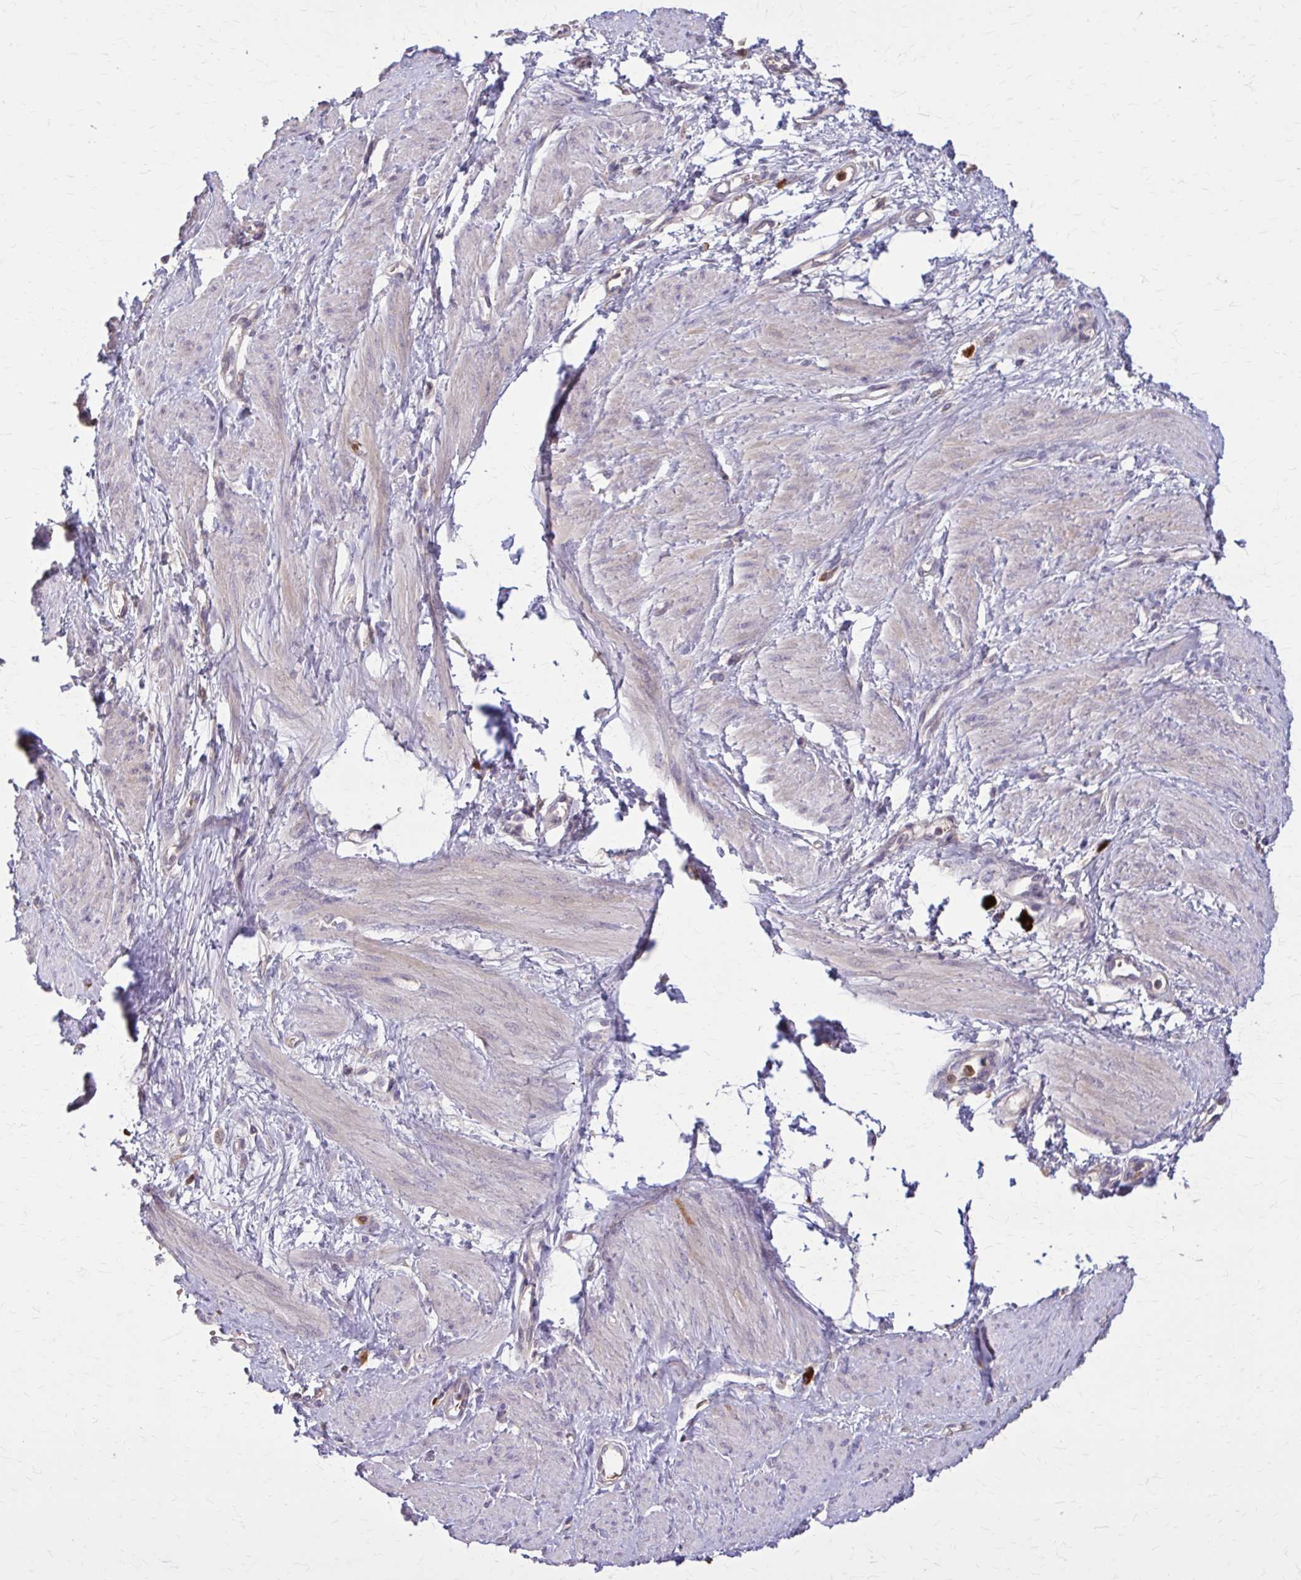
{"staining": {"intensity": "negative", "quantity": "none", "location": "none"}, "tissue": "smooth muscle", "cell_type": "Smooth muscle cells", "image_type": "normal", "snomed": [{"axis": "morphology", "description": "Normal tissue, NOS"}, {"axis": "topography", "description": "Smooth muscle"}, {"axis": "topography", "description": "Uterus"}], "caption": "Smooth muscle cells show no significant staining in benign smooth muscle. Nuclei are stained in blue.", "gene": "NRBF2", "patient": {"sex": "female", "age": 39}}